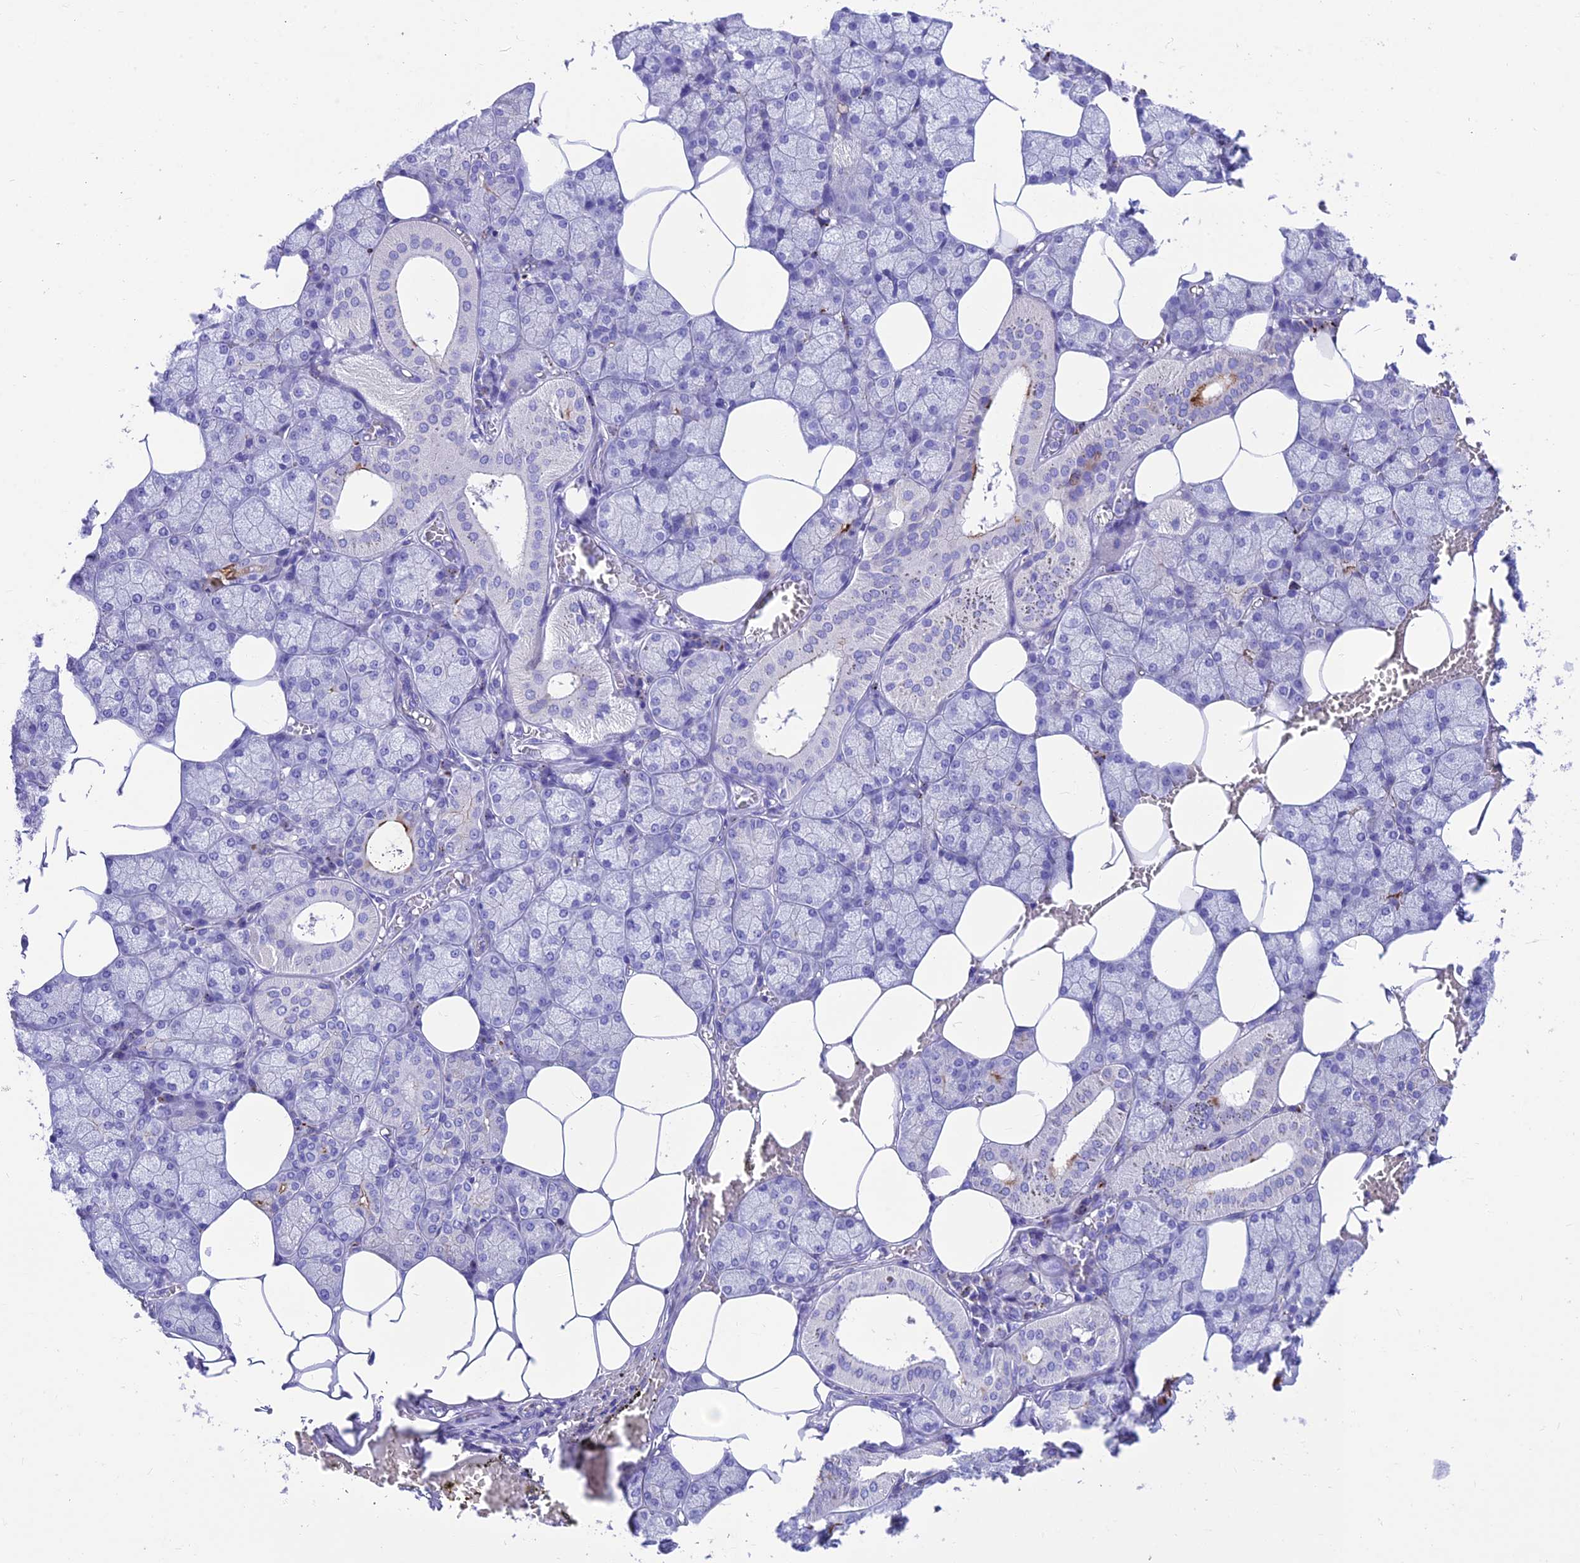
{"staining": {"intensity": "moderate", "quantity": "<25%", "location": "cytoplasmic/membranous"}, "tissue": "salivary gland", "cell_type": "Glandular cells", "image_type": "normal", "snomed": [{"axis": "morphology", "description": "Normal tissue, NOS"}, {"axis": "topography", "description": "Salivary gland"}], "caption": "This photomicrograph reveals immunohistochemistry staining of unremarkable human salivary gland, with low moderate cytoplasmic/membranous positivity in about <25% of glandular cells.", "gene": "GNG11", "patient": {"sex": "male", "age": 62}}